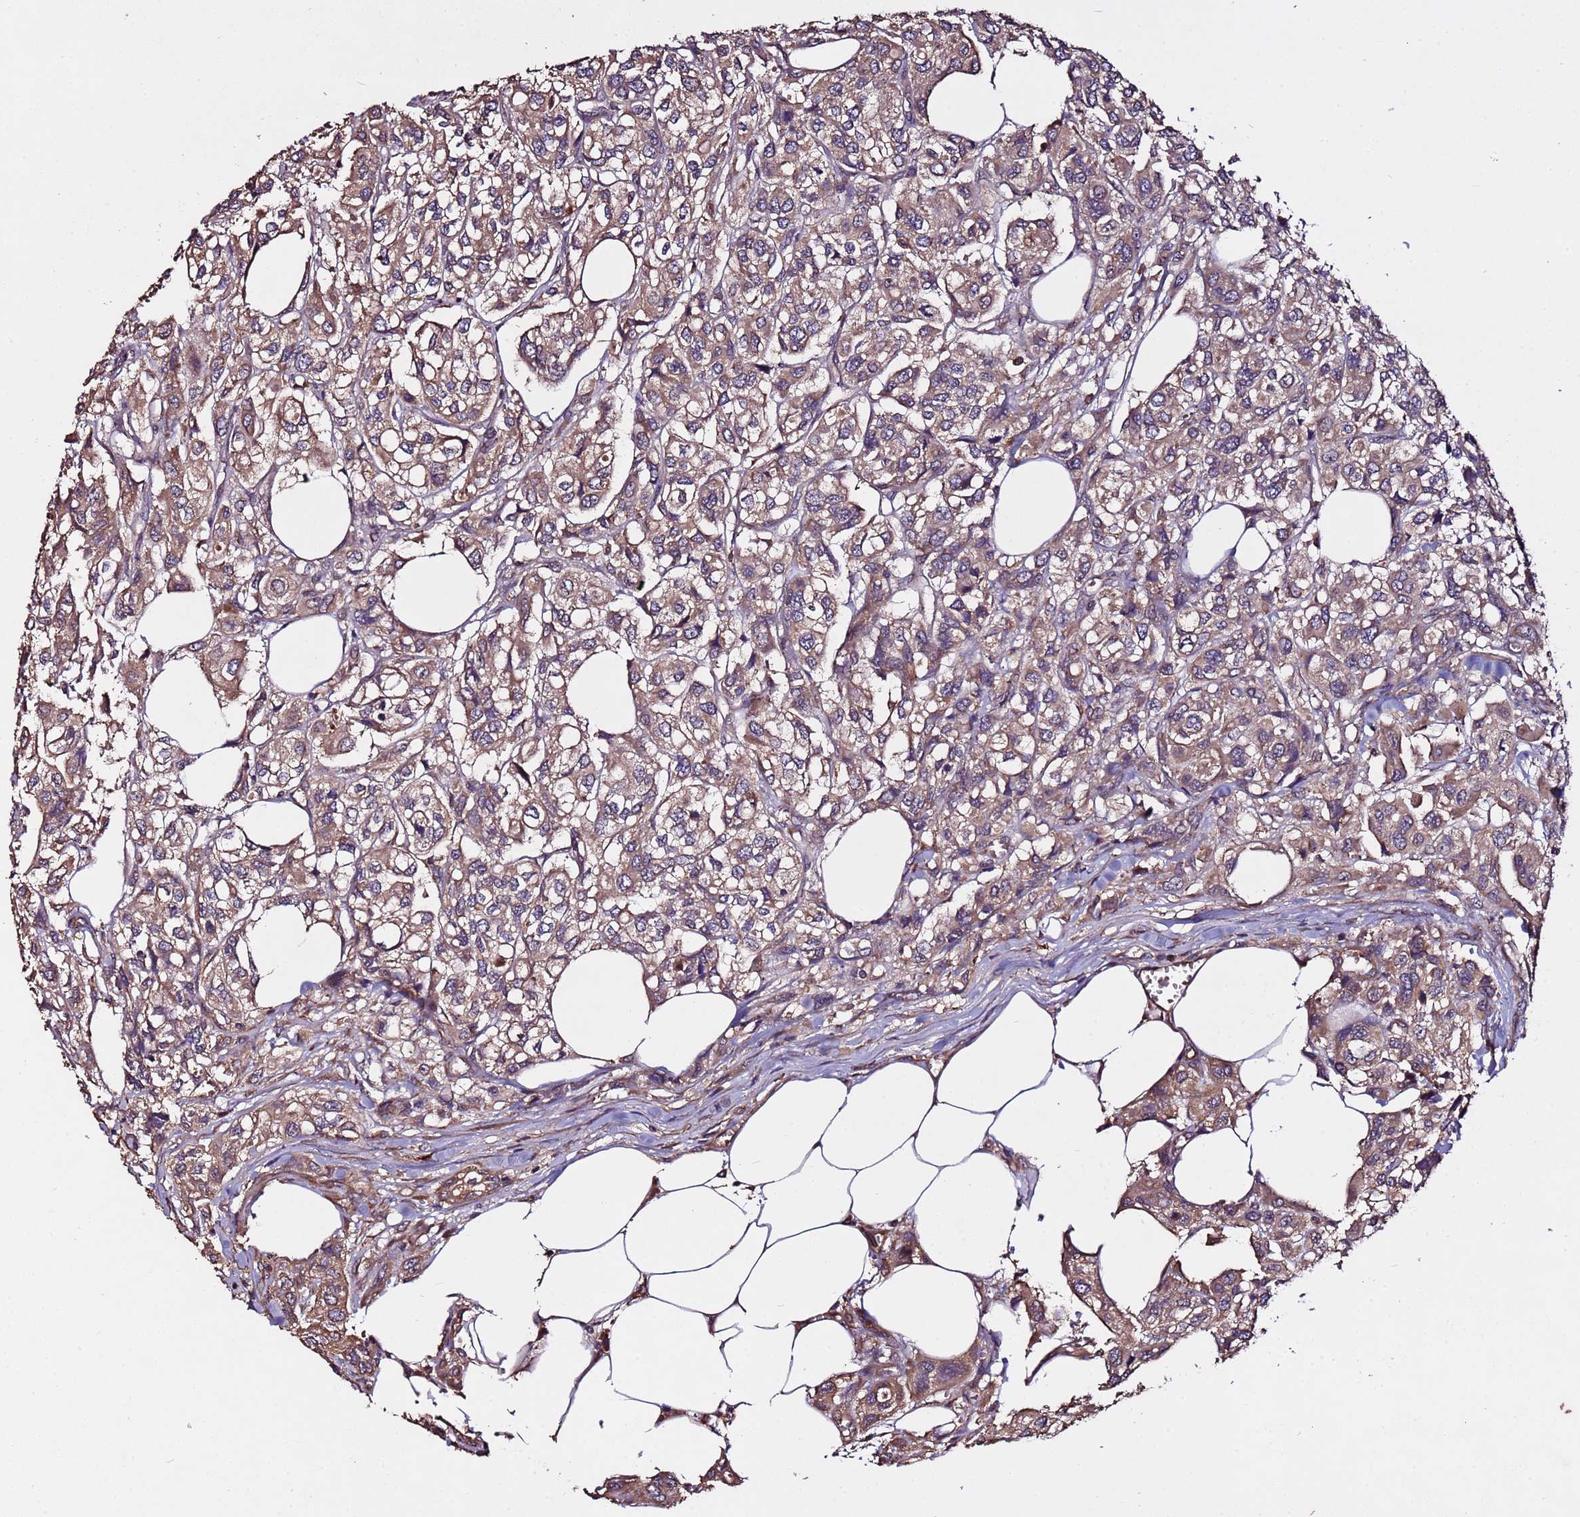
{"staining": {"intensity": "moderate", "quantity": ">75%", "location": "cytoplasmic/membranous"}, "tissue": "urothelial cancer", "cell_type": "Tumor cells", "image_type": "cancer", "snomed": [{"axis": "morphology", "description": "Urothelial carcinoma, High grade"}, {"axis": "topography", "description": "Urinary bladder"}], "caption": "IHC image of high-grade urothelial carcinoma stained for a protein (brown), which reveals medium levels of moderate cytoplasmic/membranous expression in approximately >75% of tumor cells.", "gene": "RPS15A", "patient": {"sex": "male", "age": 67}}